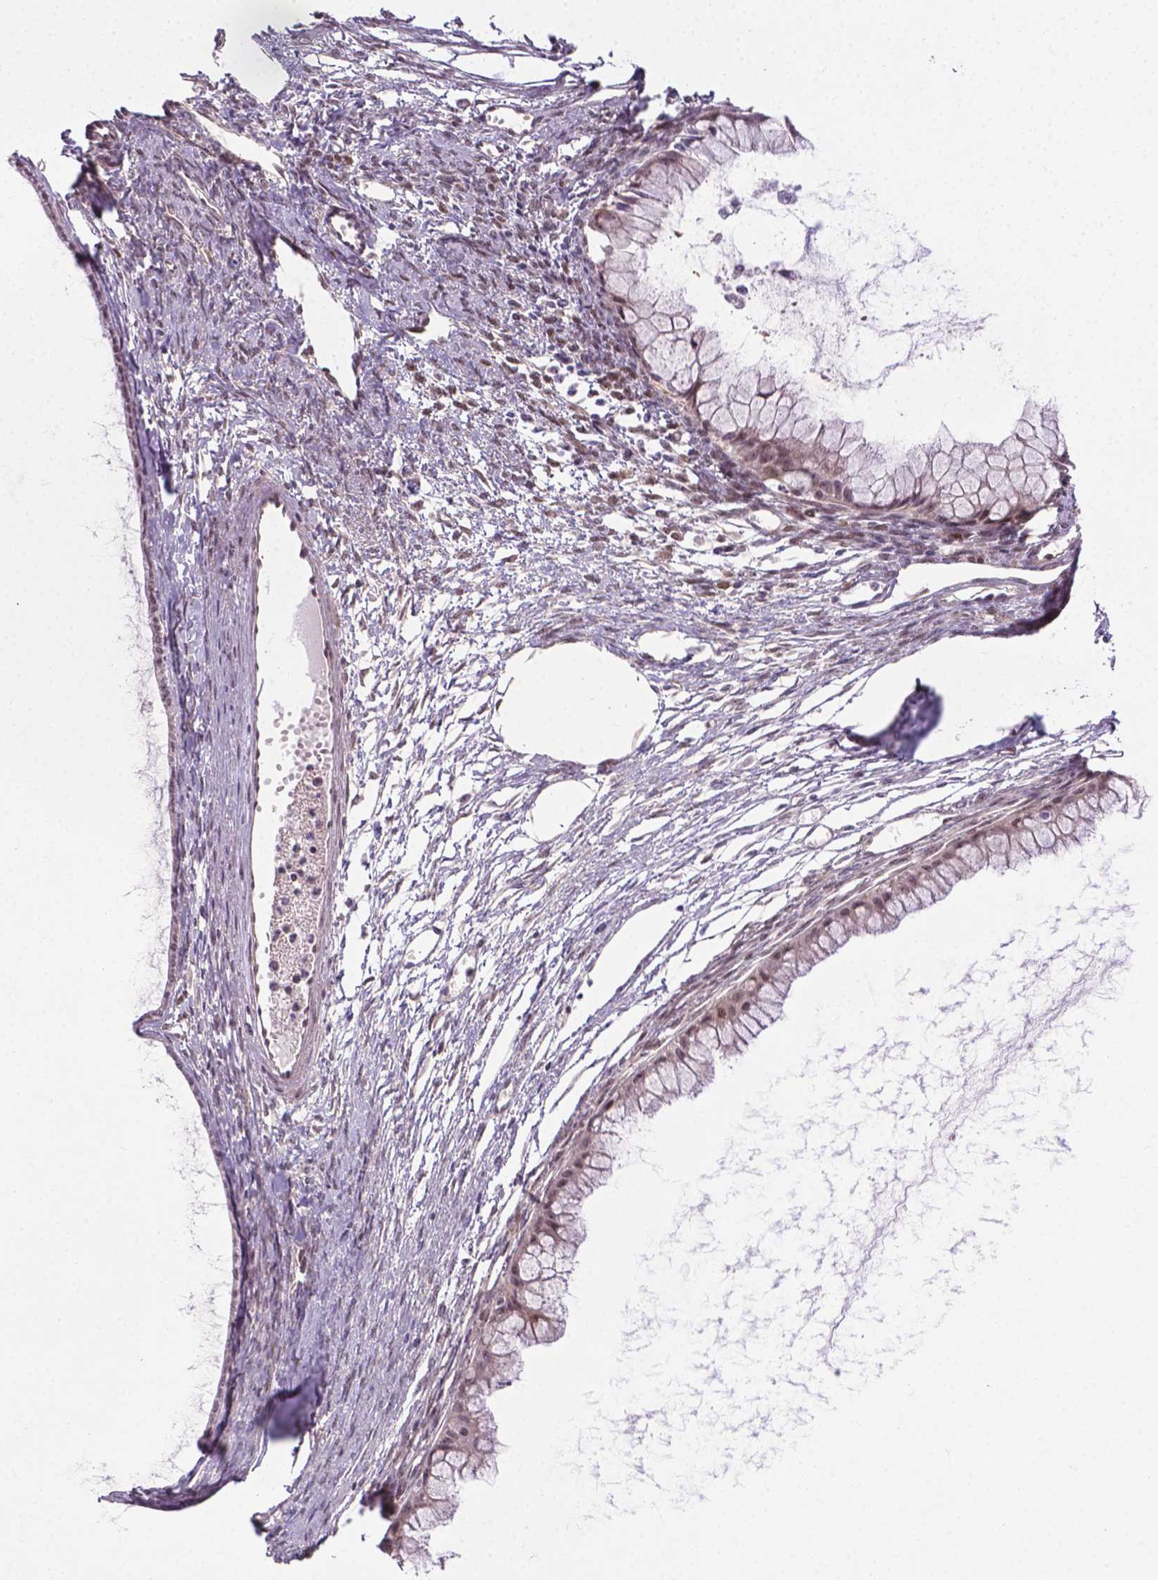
{"staining": {"intensity": "weak", "quantity": ">75%", "location": "nuclear"}, "tissue": "ovarian cancer", "cell_type": "Tumor cells", "image_type": "cancer", "snomed": [{"axis": "morphology", "description": "Cystadenocarcinoma, mucinous, NOS"}, {"axis": "topography", "description": "Ovary"}], "caption": "Protein analysis of mucinous cystadenocarcinoma (ovarian) tissue exhibits weak nuclear expression in approximately >75% of tumor cells. (DAB (3,3'-diaminobenzidine) IHC, brown staining for protein, blue staining for nuclei).", "gene": "ANKRD54", "patient": {"sex": "female", "age": 41}}